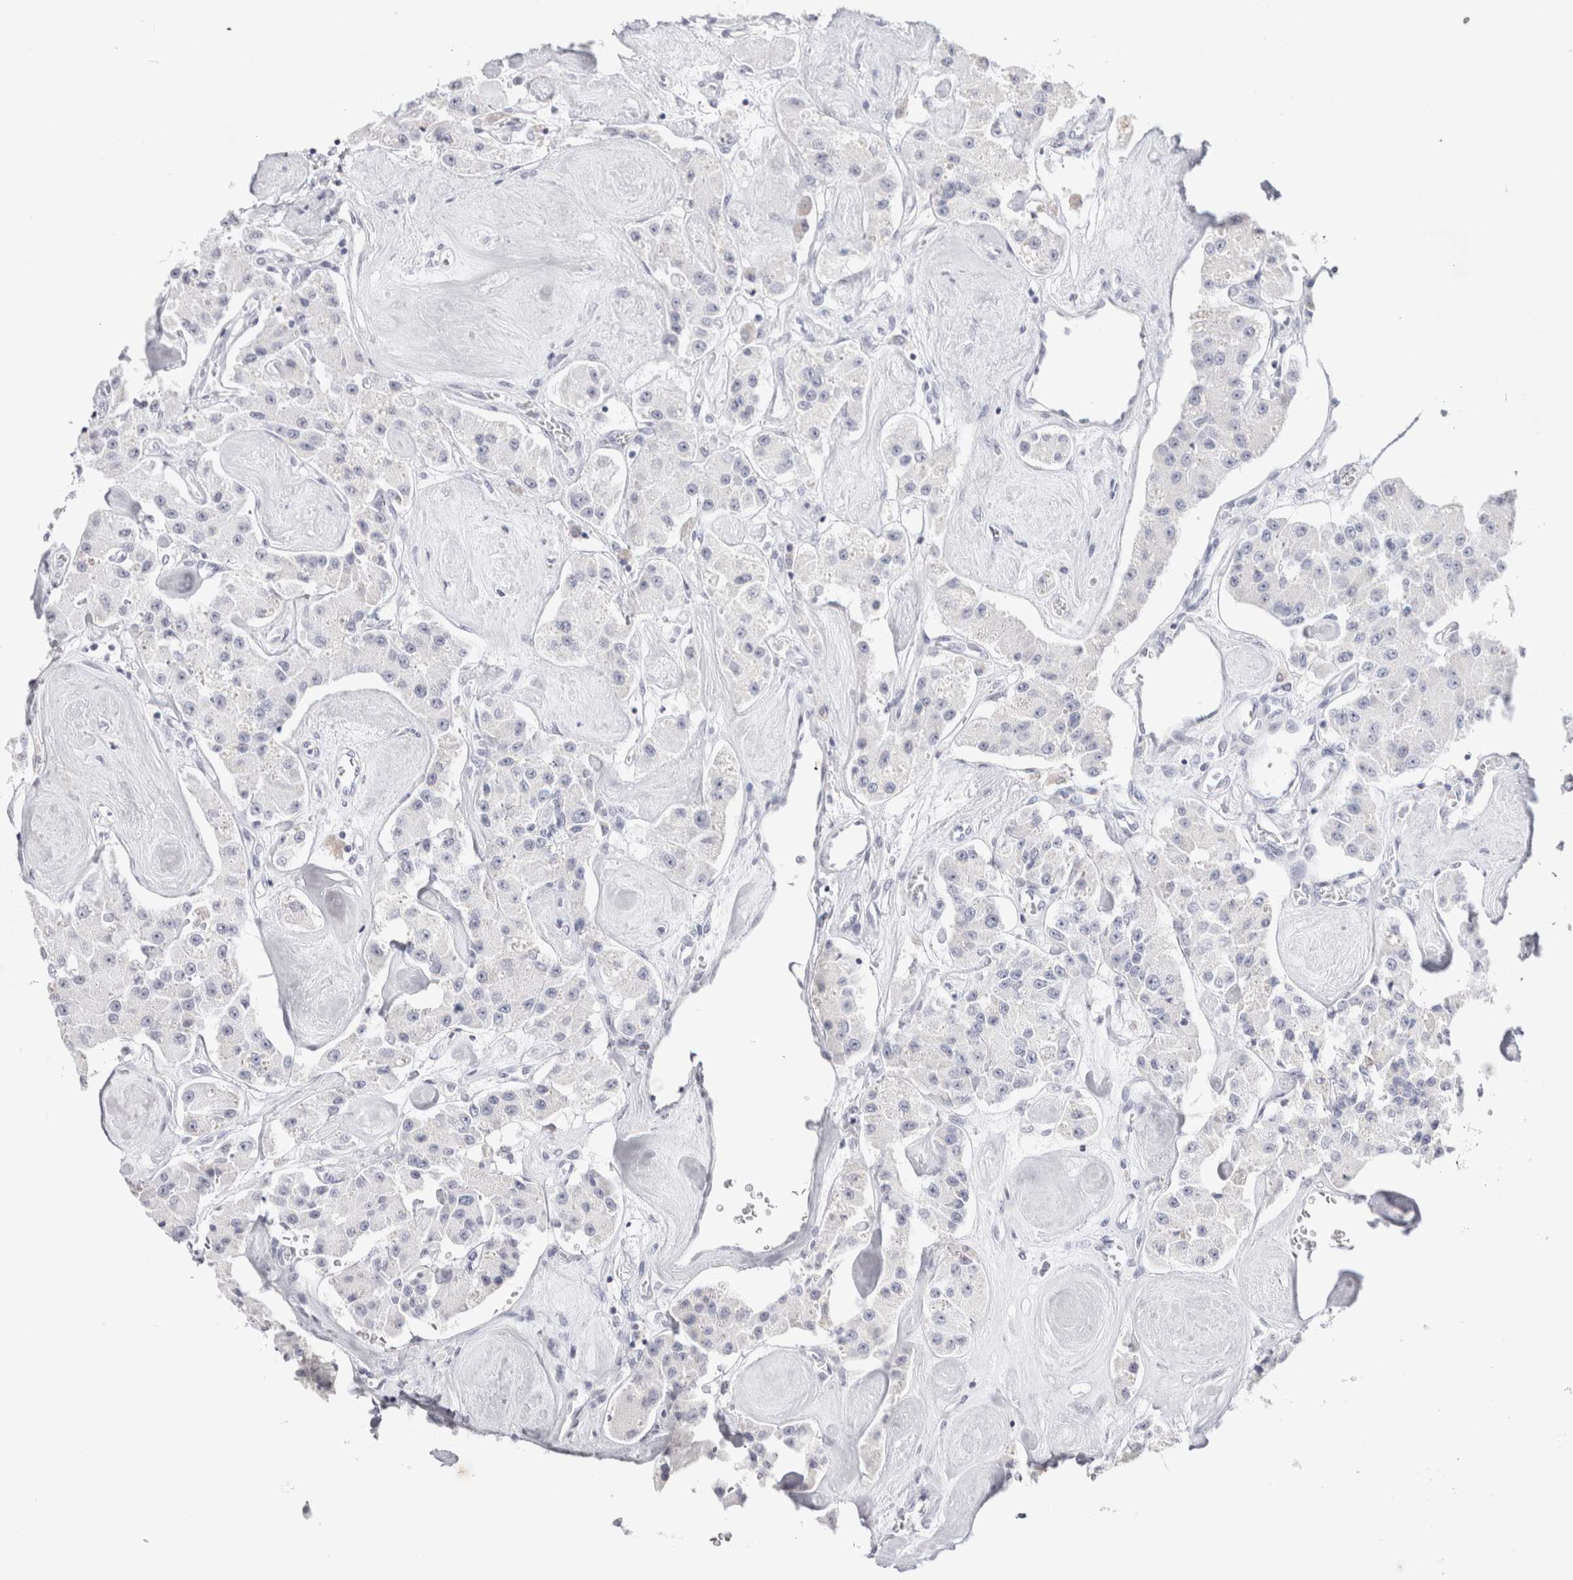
{"staining": {"intensity": "negative", "quantity": "none", "location": "none"}, "tissue": "carcinoid", "cell_type": "Tumor cells", "image_type": "cancer", "snomed": [{"axis": "morphology", "description": "Carcinoid, malignant, NOS"}, {"axis": "topography", "description": "Pancreas"}], "caption": "Carcinoid was stained to show a protein in brown. There is no significant staining in tumor cells.", "gene": "GARIN1A", "patient": {"sex": "male", "age": 41}}